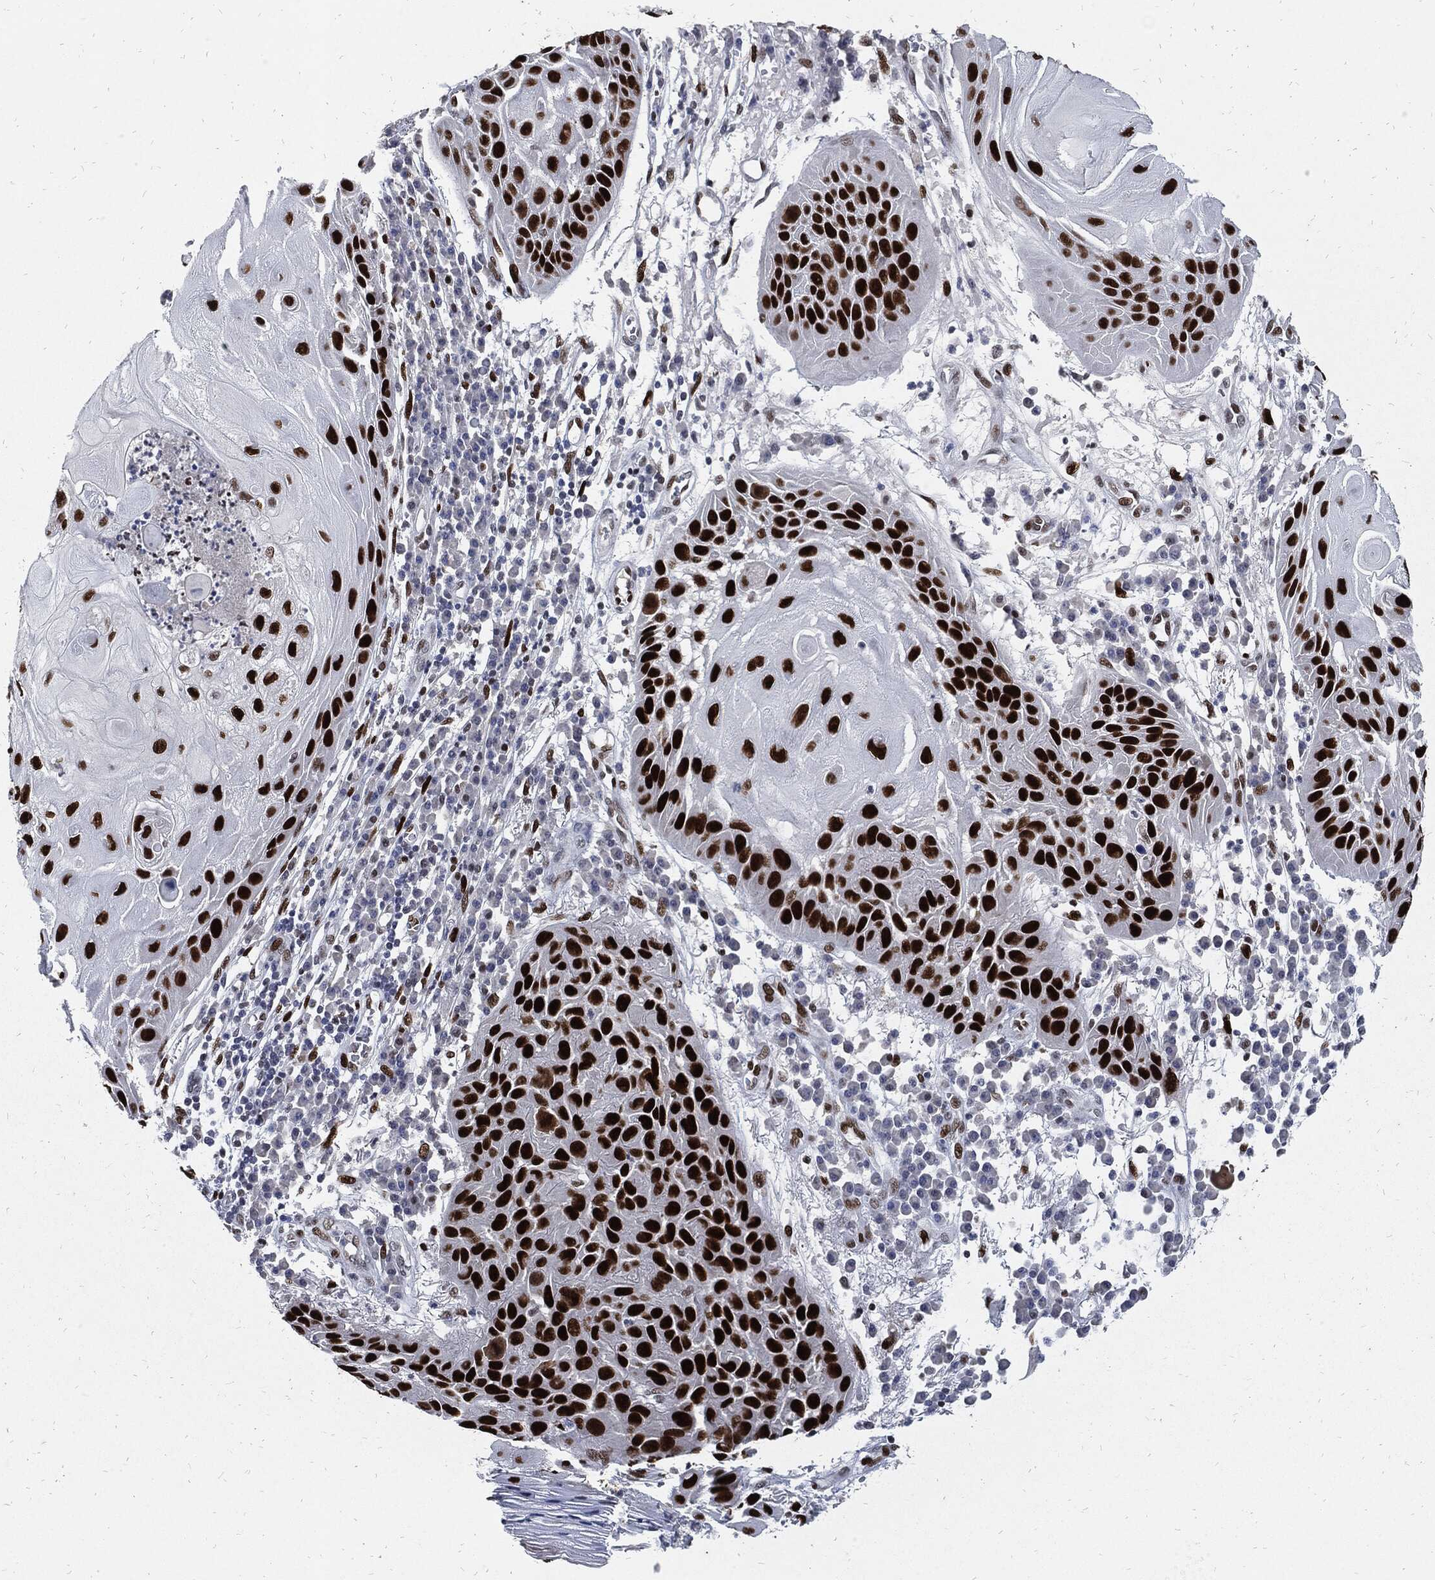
{"staining": {"intensity": "strong", "quantity": ">75%", "location": "nuclear"}, "tissue": "skin cancer", "cell_type": "Tumor cells", "image_type": "cancer", "snomed": [{"axis": "morphology", "description": "Normal tissue, NOS"}, {"axis": "morphology", "description": "Squamous cell carcinoma, NOS"}, {"axis": "topography", "description": "Skin"}], "caption": "Immunohistochemical staining of skin cancer demonstrates high levels of strong nuclear protein expression in approximately >75% of tumor cells.", "gene": "JUN", "patient": {"sex": "male", "age": 79}}